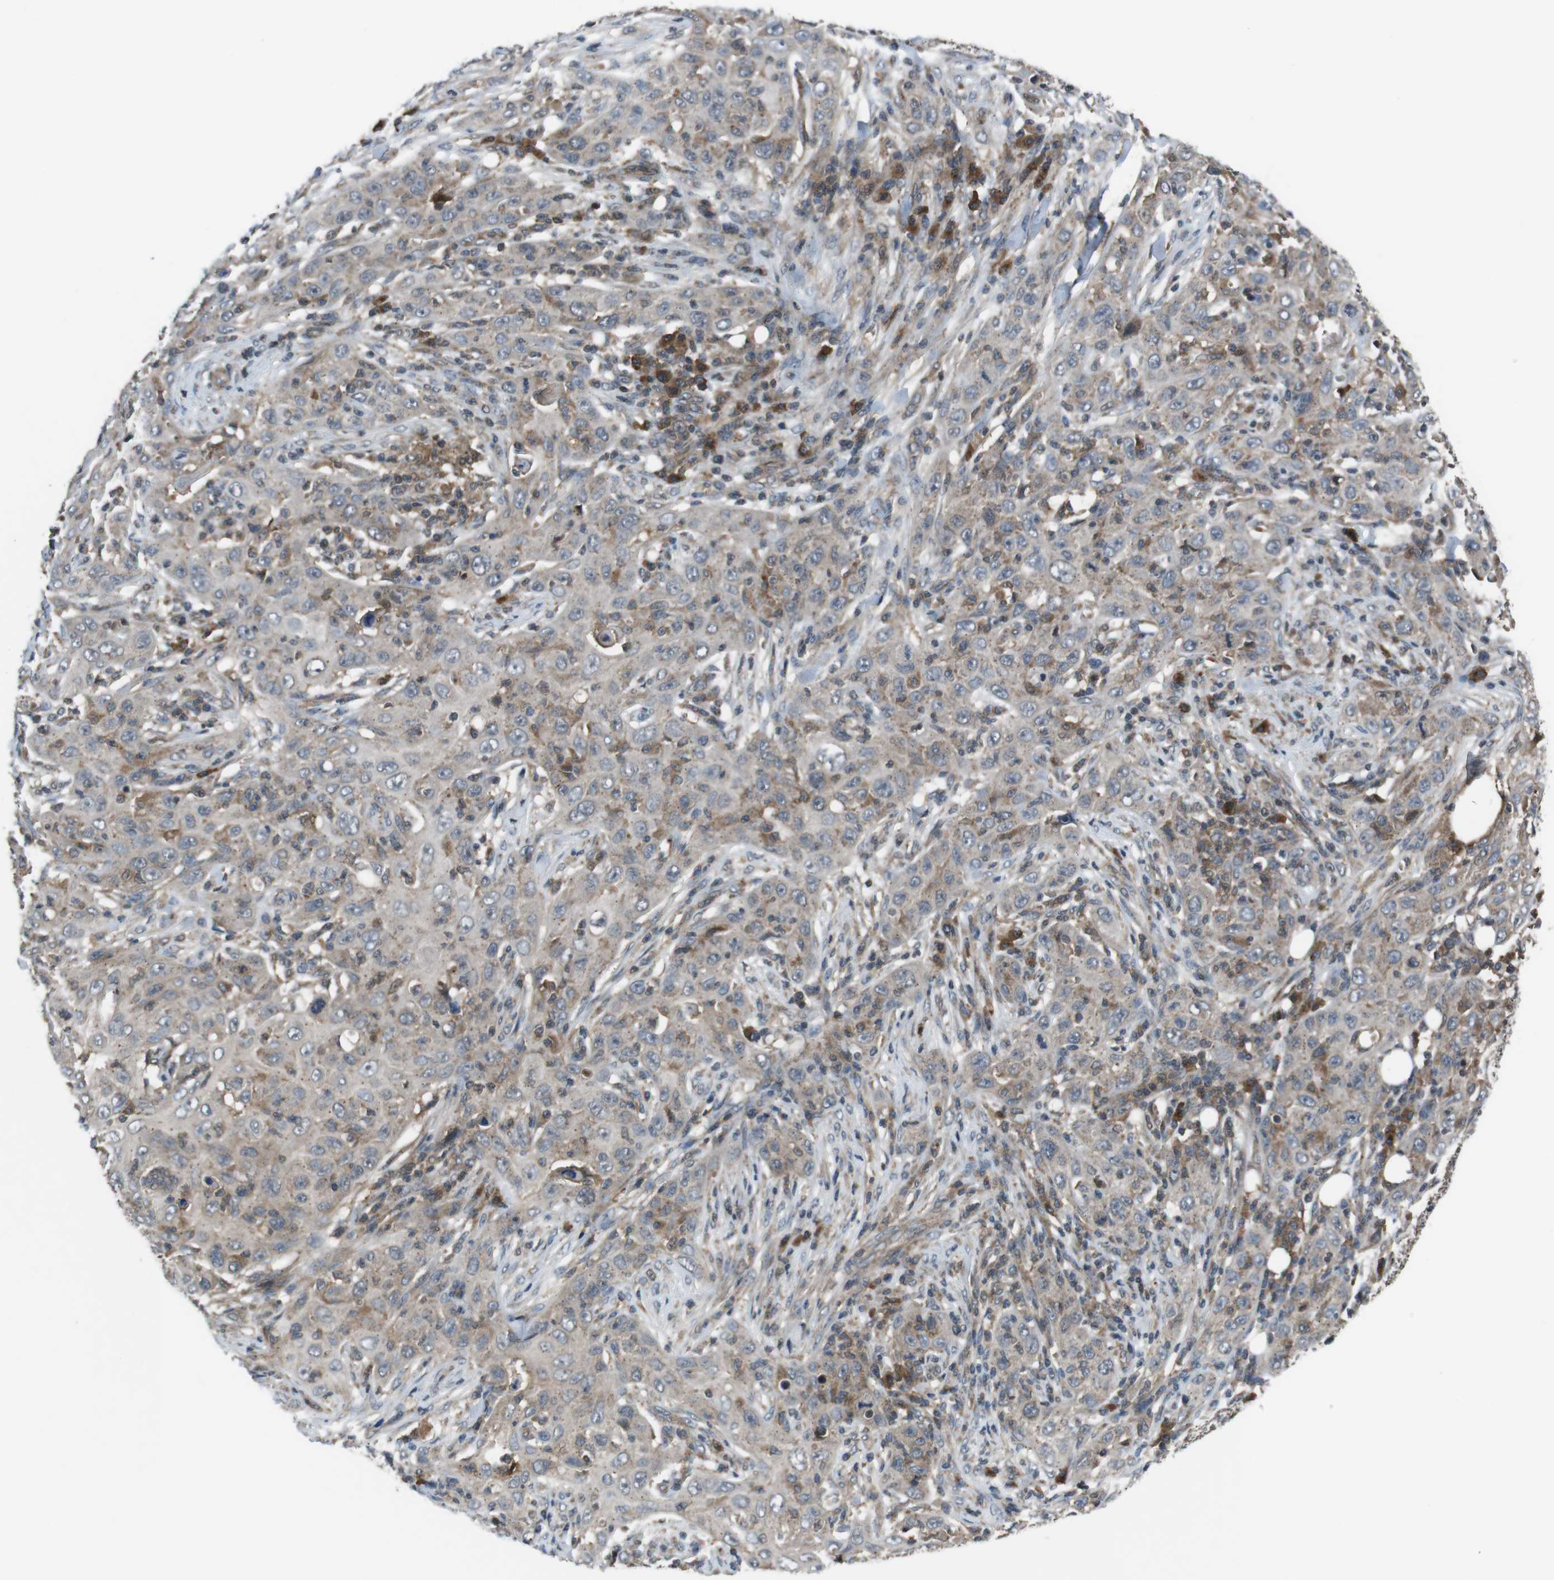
{"staining": {"intensity": "weak", "quantity": "<25%", "location": "cytoplasmic/membranous"}, "tissue": "skin cancer", "cell_type": "Tumor cells", "image_type": "cancer", "snomed": [{"axis": "morphology", "description": "Squamous cell carcinoma, NOS"}, {"axis": "topography", "description": "Skin"}], "caption": "This is a histopathology image of IHC staining of skin squamous cell carcinoma, which shows no expression in tumor cells. (DAB (3,3'-diaminobenzidine) immunohistochemistry visualized using brightfield microscopy, high magnification).", "gene": "SLC22A23", "patient": {"sex": "female", "age": 88}}